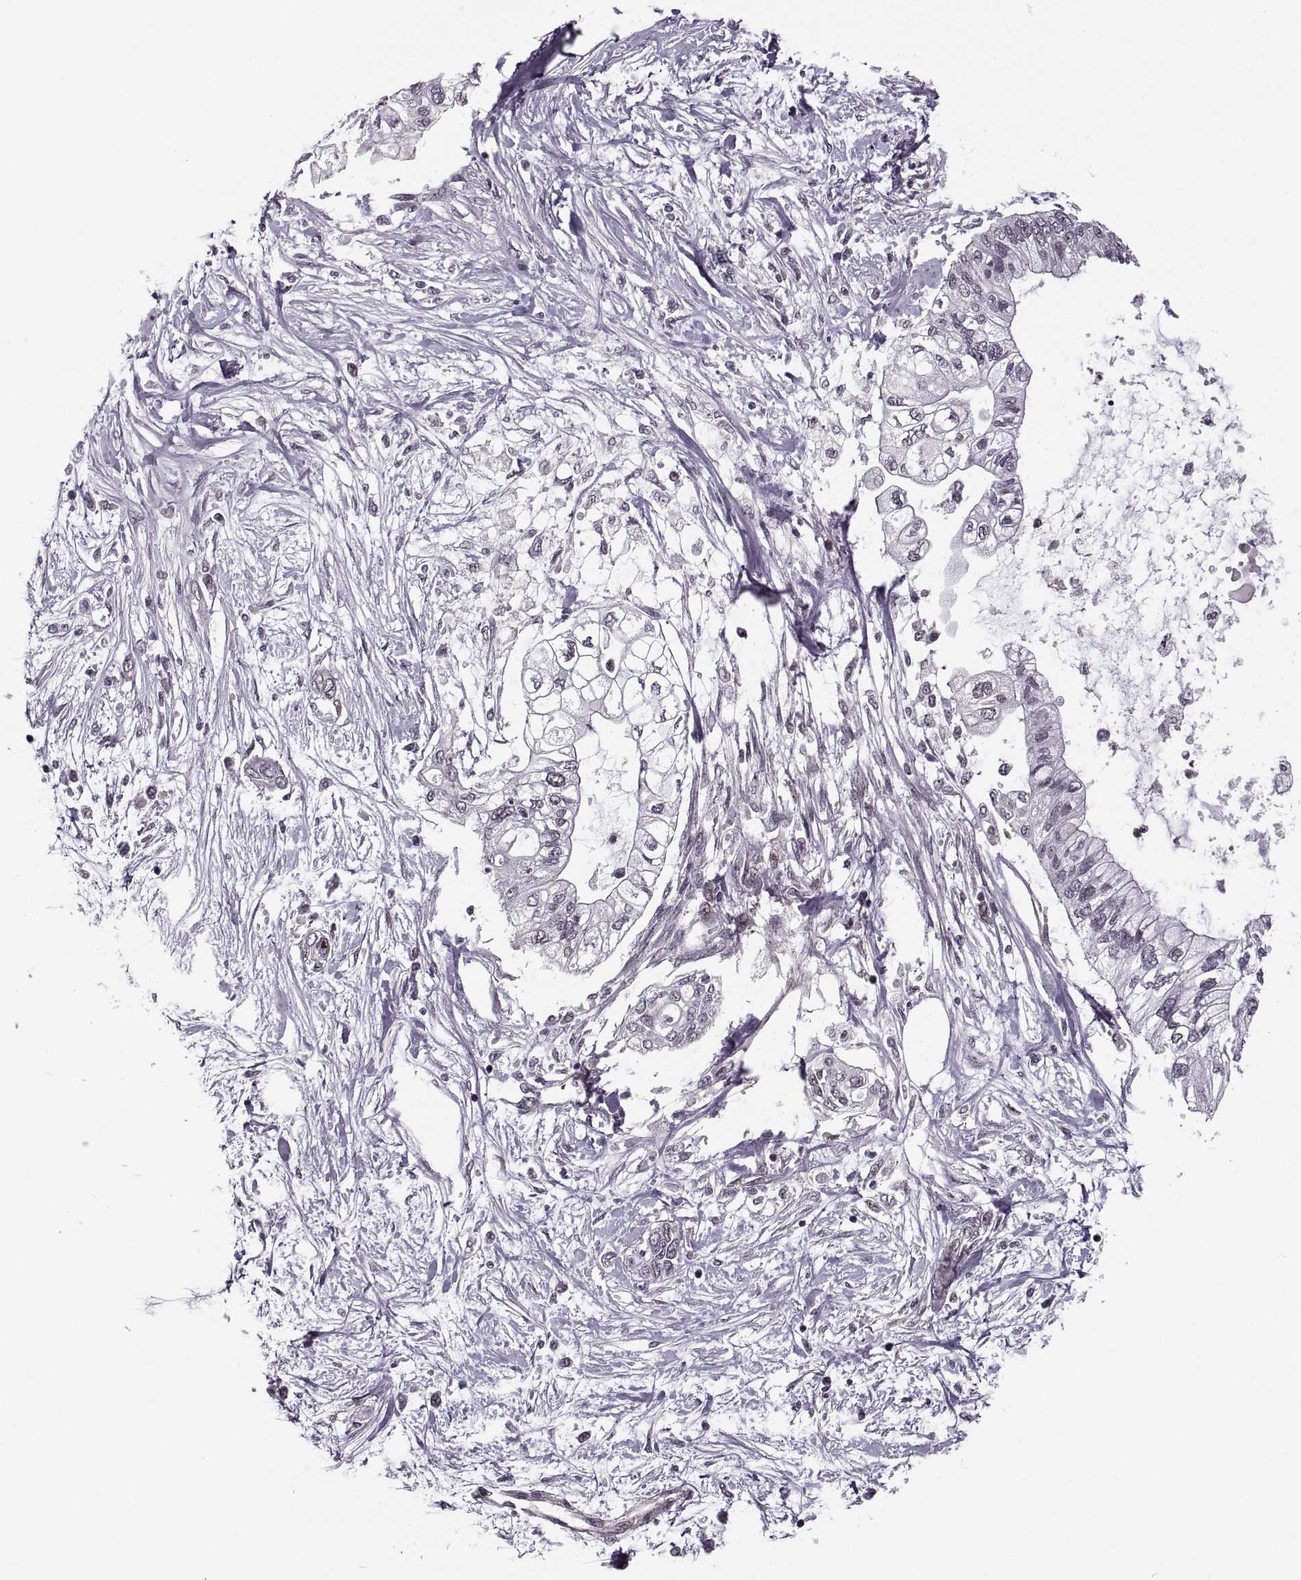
{"staining": {"intensity": "negative", "quantity": "none", "location": "none"}, "tissue": "pancreatic cancer", "cell_type": "Tumor cells", "image_type": "cancer", "snomed": [{"axis": "morphology", "description": "Adenocarcinoma, NOS"}, {"axis": "topography", "description": "Pancreas"}], "caption": "The histopathology image demonstrates no staining of tumor cells in pancreatic cancer (adenocarcinoma).", "gene": "LUZP2", "patient": {"sex": "female", "age": 77}}